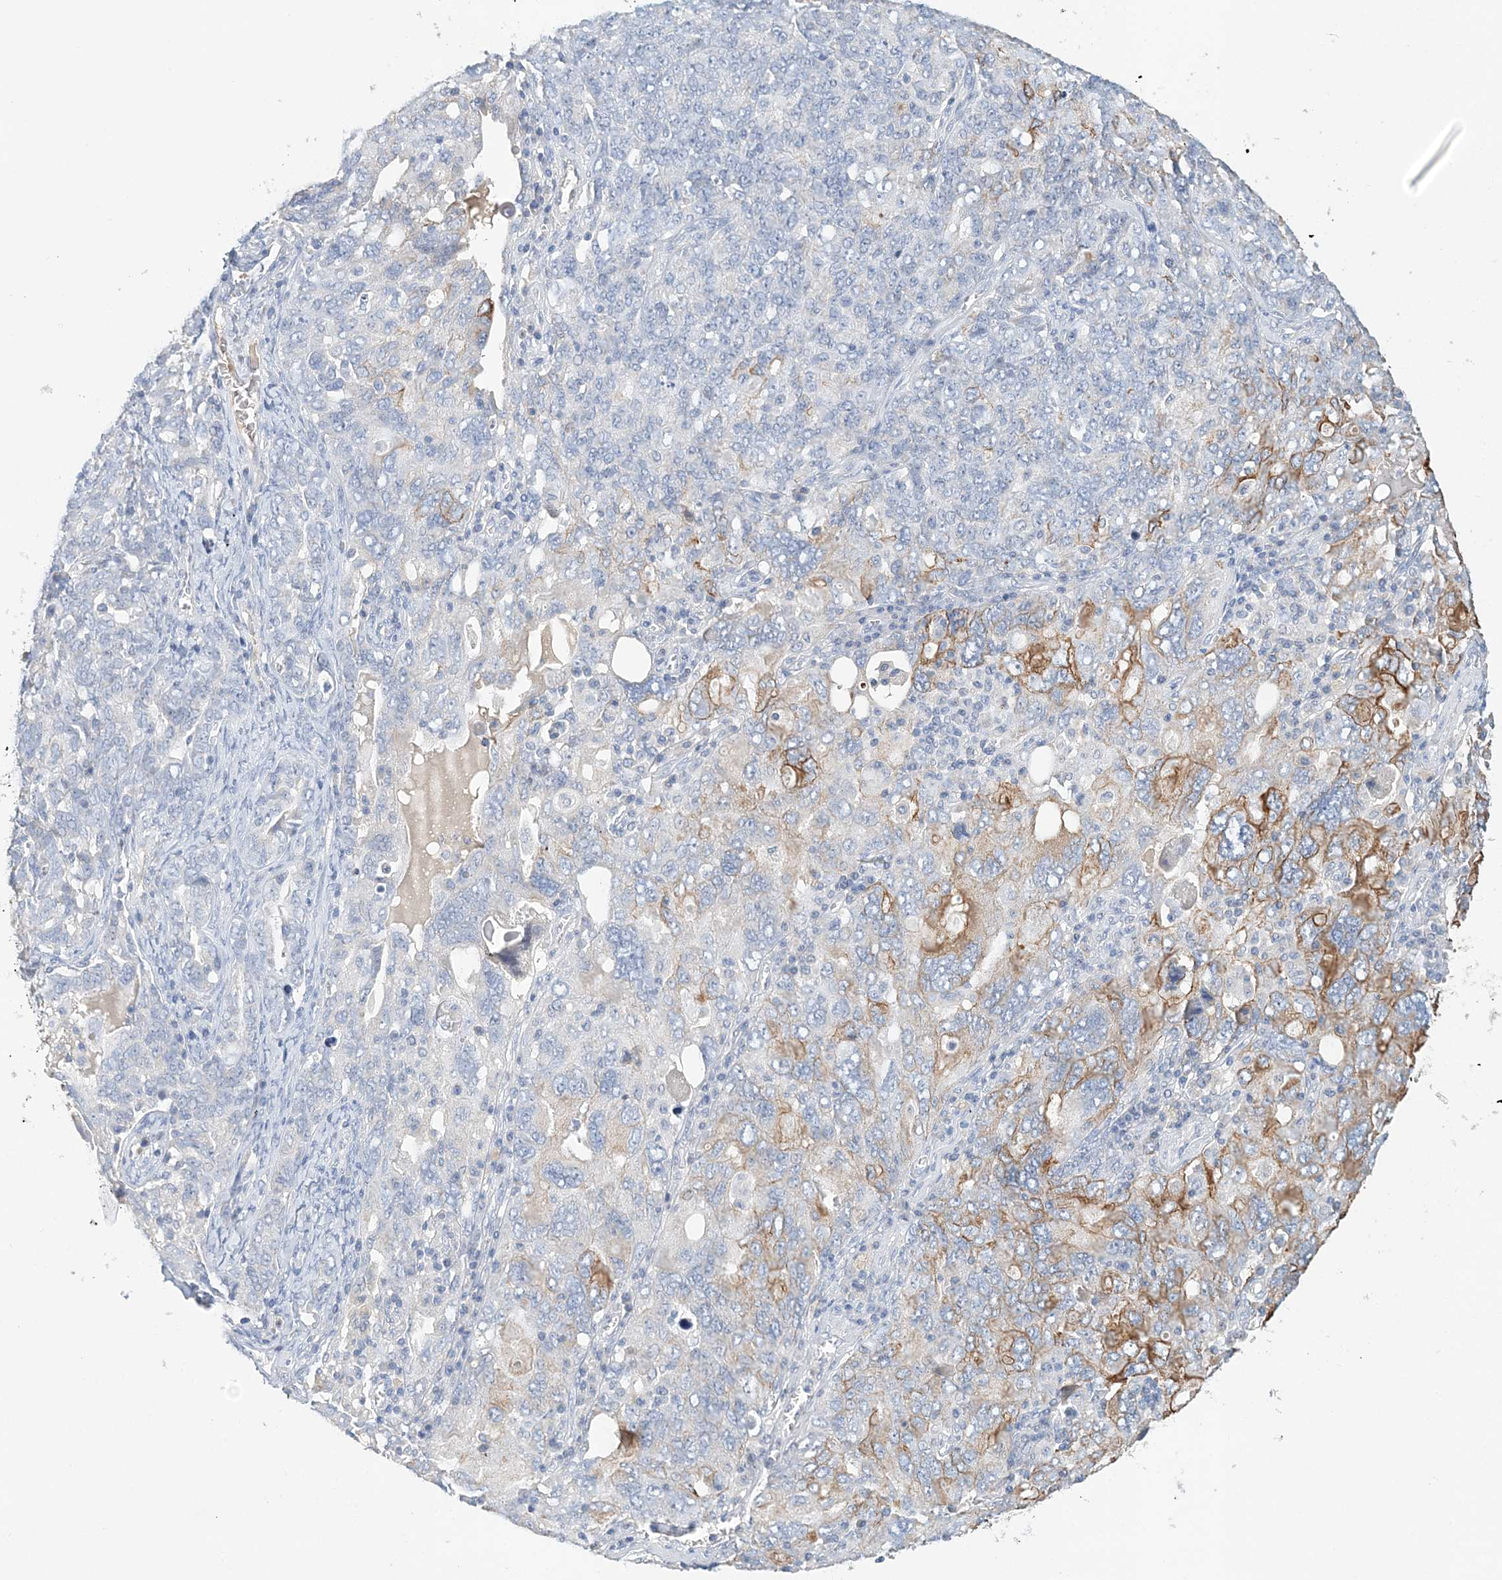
{"staining": {"intensity": "moderate", "quantity": "25%-75%", "location": "cytoplasmic/membranous"}, "tissue": "ovarian cancer", "cell_type": "Tumor cells", "image_type": "cancer", "snomed": [{"axis": "morphology", "description": "Carcinoma, endometroid"}, {"axis": "topography", "description": "Ovary"}], "caption": "This is an image of immunohistochemistry staining of ovarian cancer, which shows moderate expression in the cytoplasmic/membranous of tumor cells.", "gene": "LRRIQ4", "patient": {"sex": "female", "age": 62}}